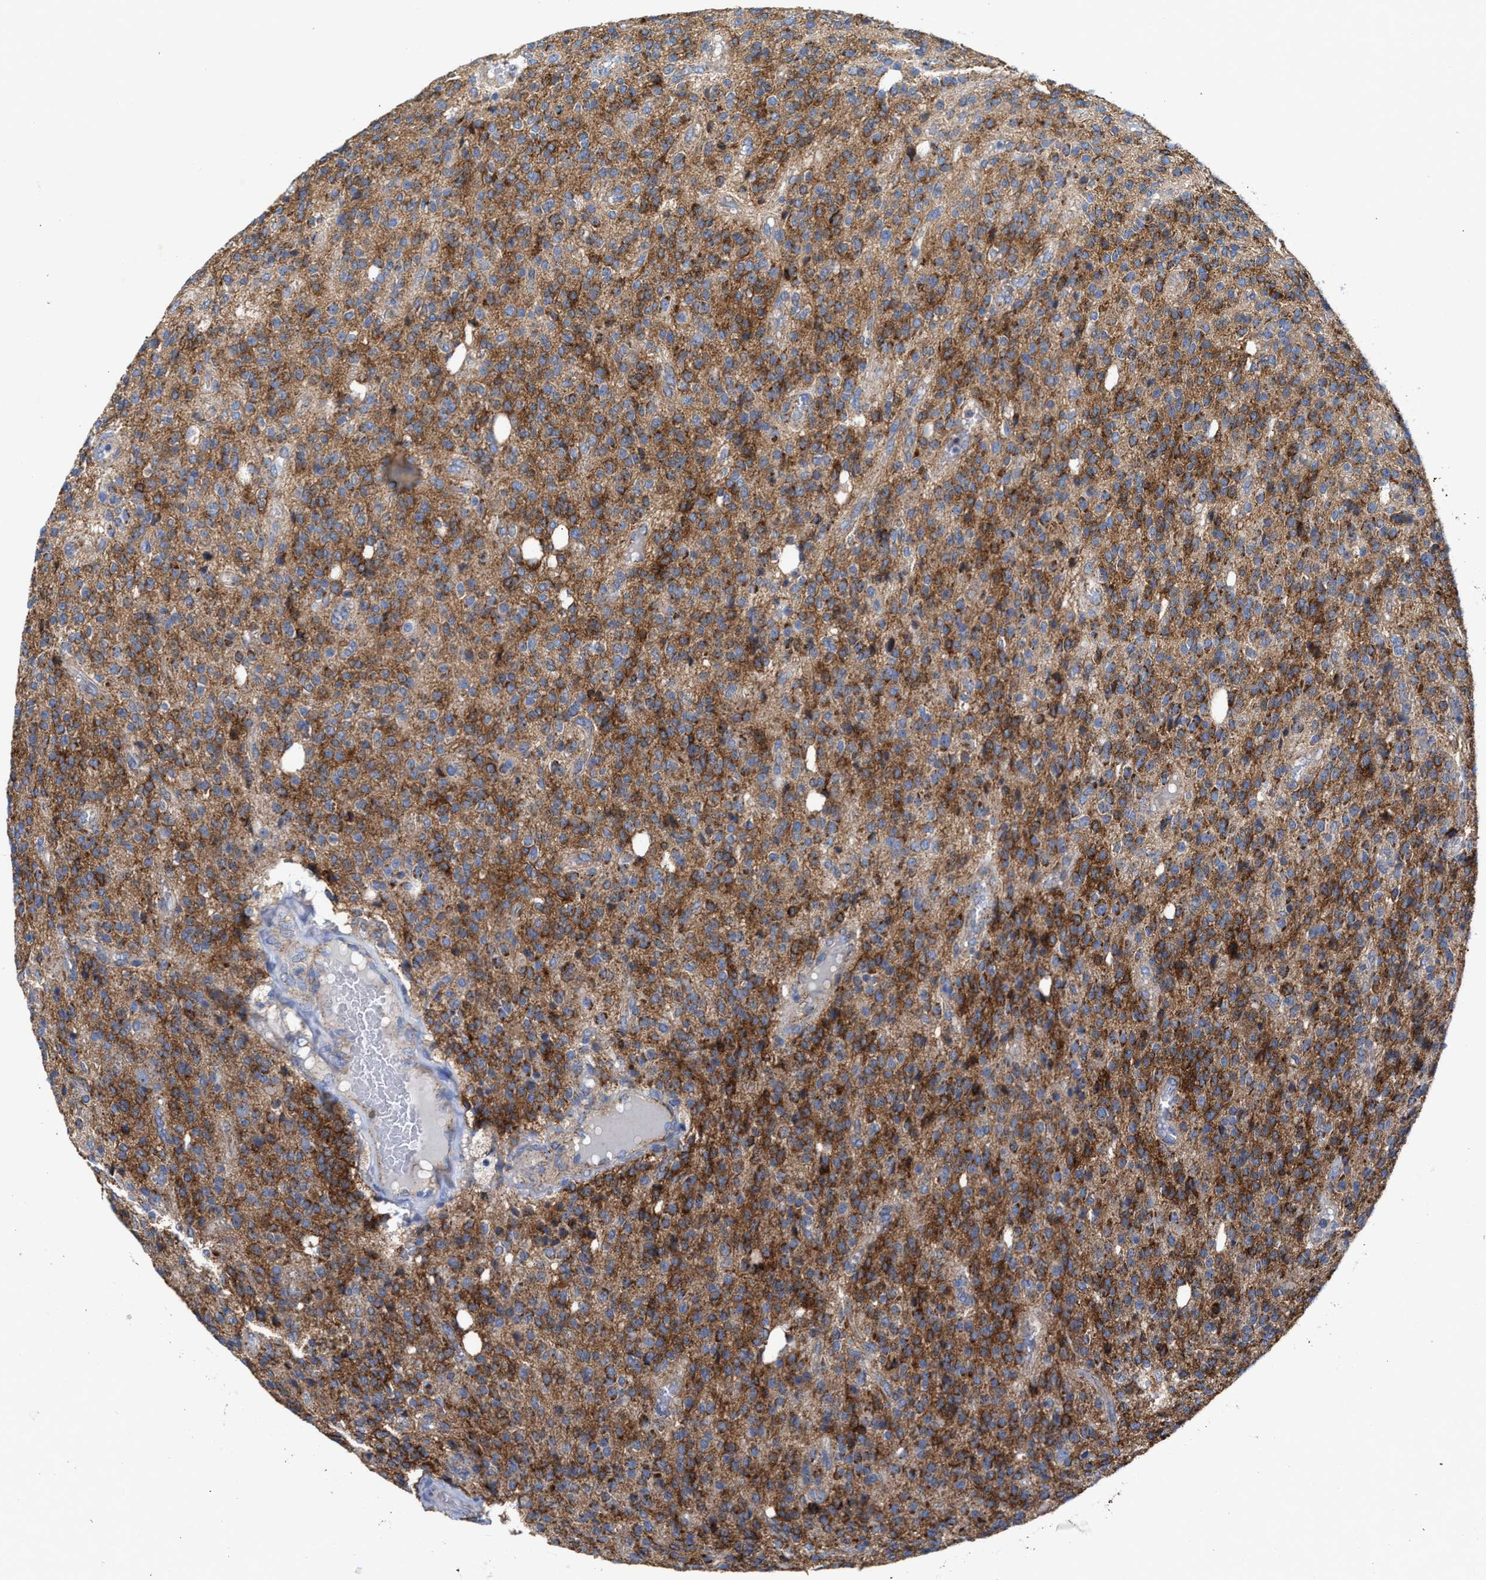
{"staining": {"intensity": "moderate", "quantity": ">75%", "location": "cytoplasmic/membranous"}, "tissue": "glioma", "cell_type": "Tumor cells", "image_type": "cancer", "snomed": [{"axis": "morphology", "description": "Glioma, malignant, High grade"}, {"axis": "topography", "description": "Brain"}], "caption": "This is an image of IHC staining of malignant glioma (high-grade), which shows moderate staining in the cytoplasmic/membranous of tumor cells.", "gene": "MECR", "patient": {"sex": "male", "age": 34}}